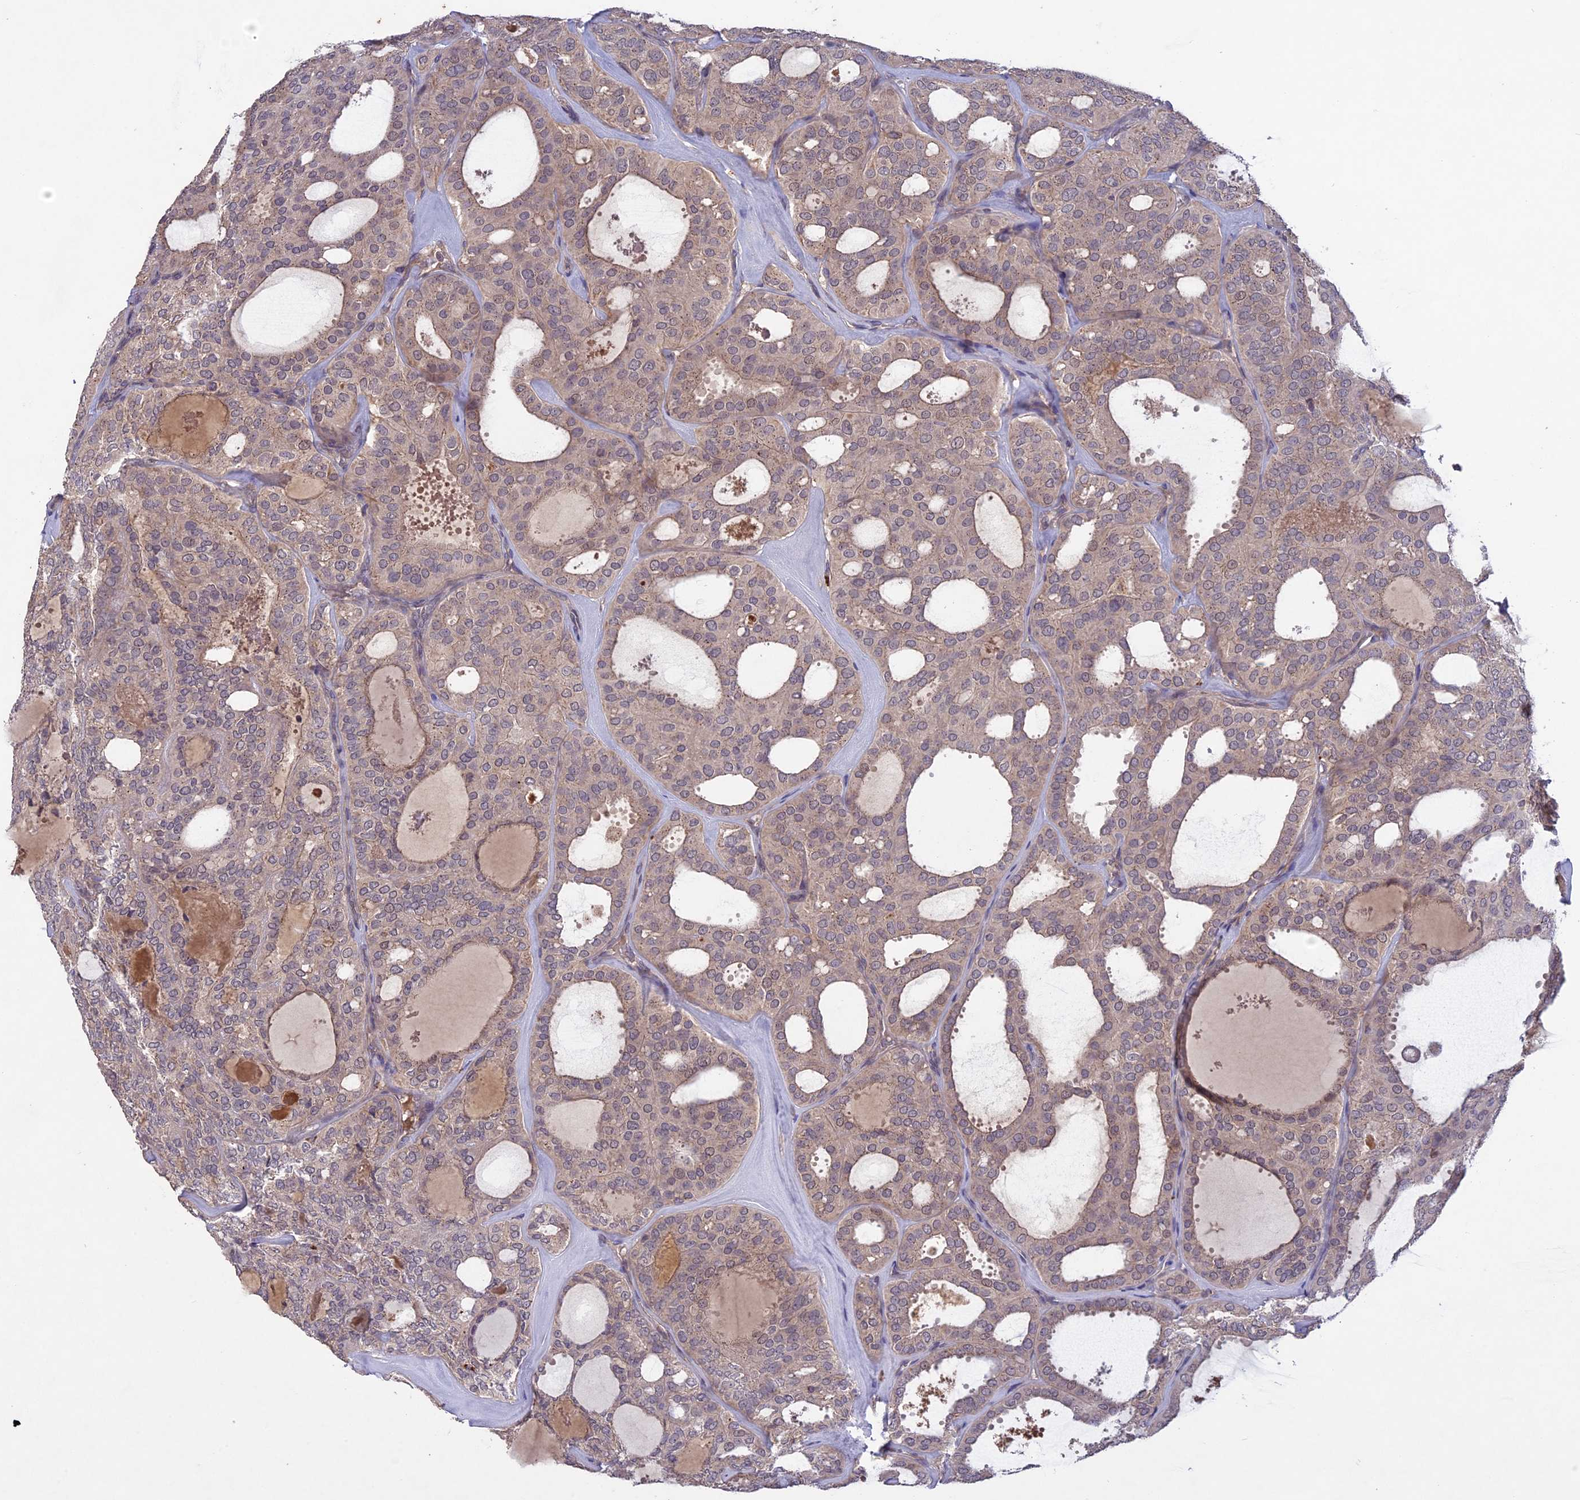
{"staining": {"intensity": "negative", "quantity": "none", "location": "none"}, "tissue": "thyroid cancer", "cell_type": "Tumor cells", "image_type": "cancer", "snomed": [{"axis": "morphology", "description": "Follicular adenoma carcinoma, NOS"}, {"axis": "topography", "description": "Thyroid gland"}], "caption": "Thyroid cancer (follicular adenoma carcinoma) was stained to show a protein in brown. There is no significant positivity in tumor cells. (DAB immunohistochemistry visualized using brightfield microscopy, high magnification).", "gene": "ADO", "patient": {"sex": "male", "age": 75}}